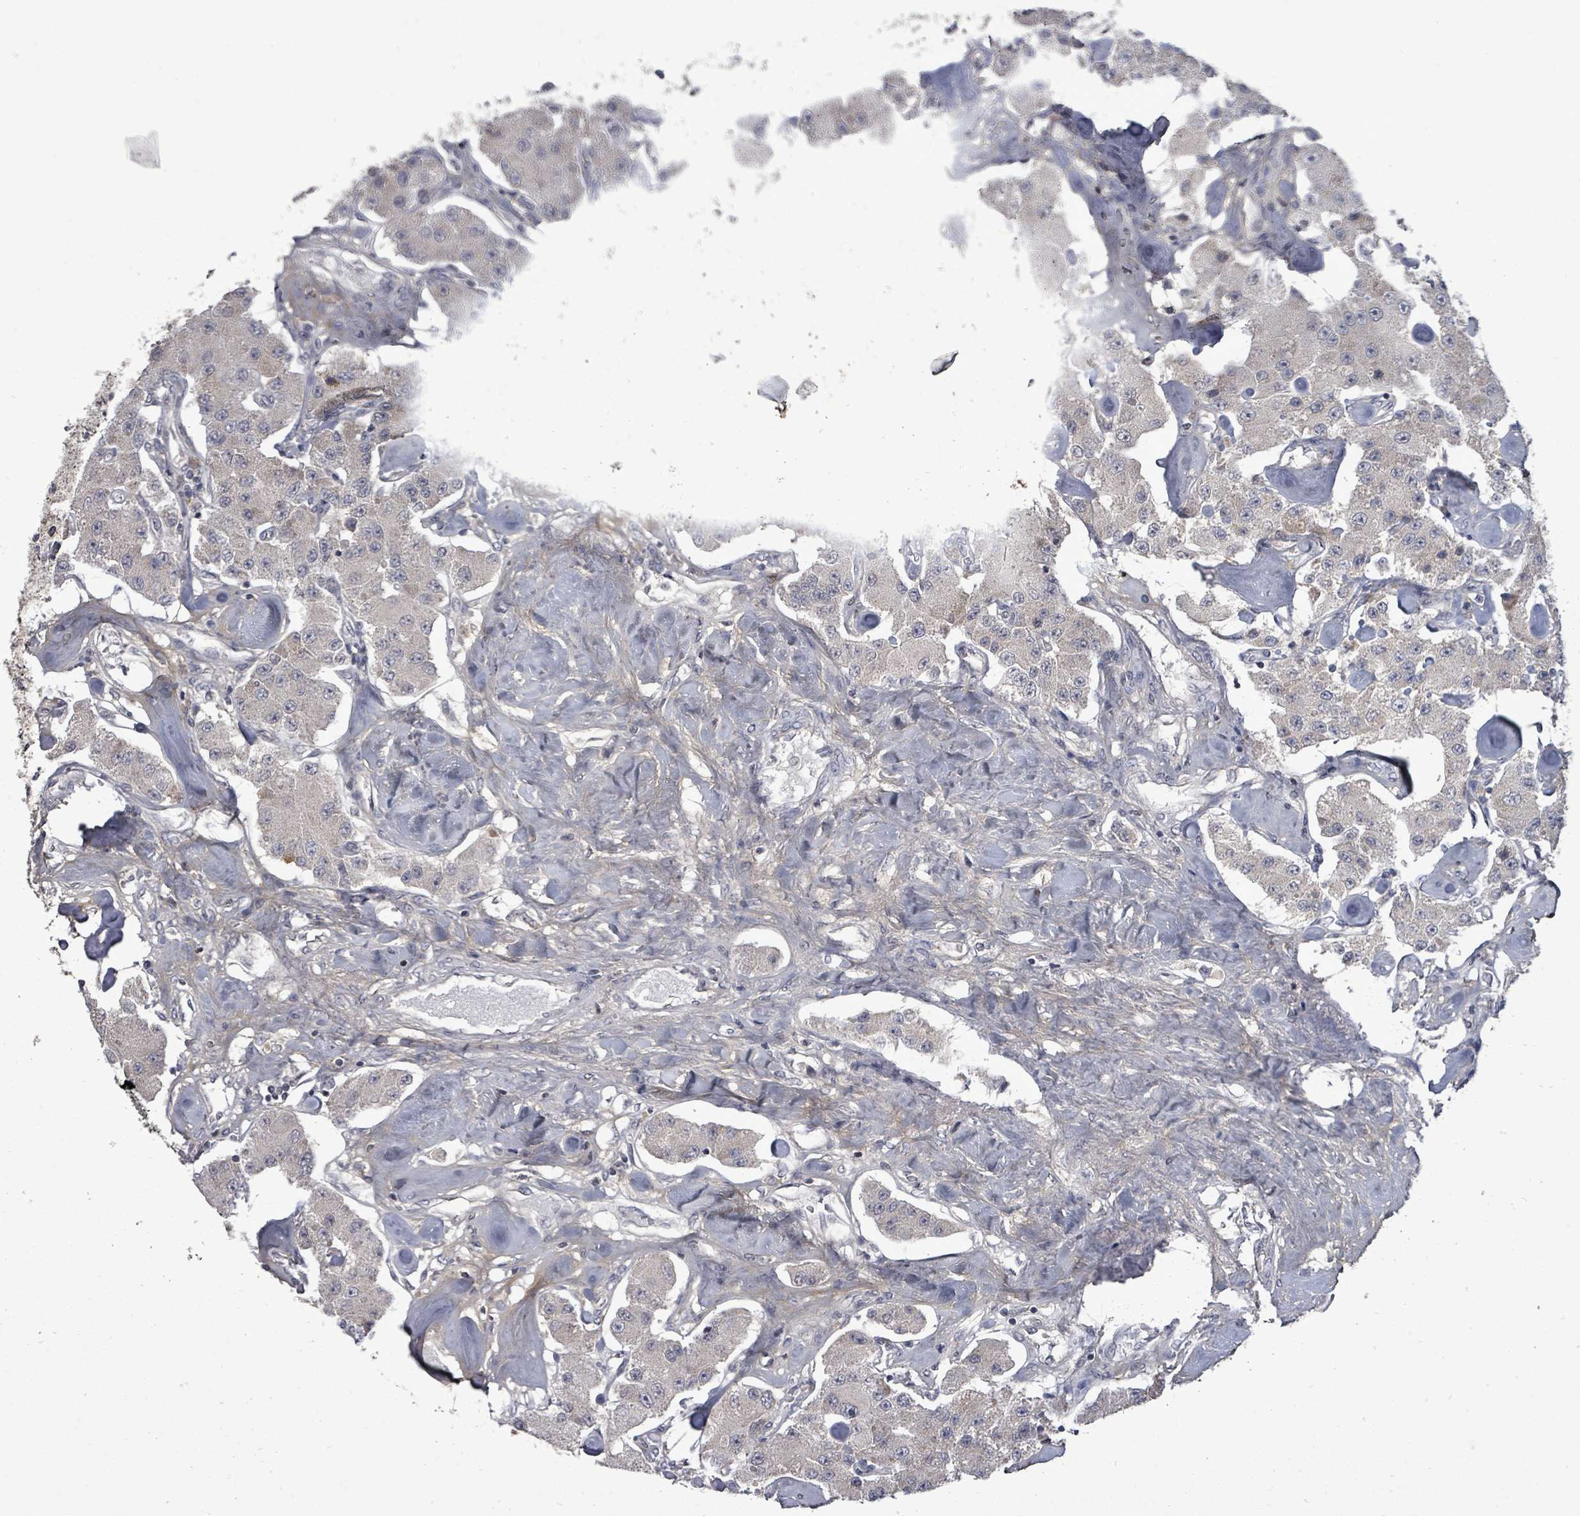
{"staining": {"intensity": "negative", "quantity": "none", "location": "none"}, "tissue": "carcinoid", "cell_type": "Tumor cells", "image_type": "cancer", "snomed": [{"axis": "morphology", "description": "Carcinoid, malignant, NOS"}, {"axis": "topography", "description": "Pancreas"}], "caption": "DAB immunohistochemical staining of human carcinoid displays no significant staining in tumor cells.", "gene": "POMGNT2", "patient": {"sex": "male", "age": 41}}